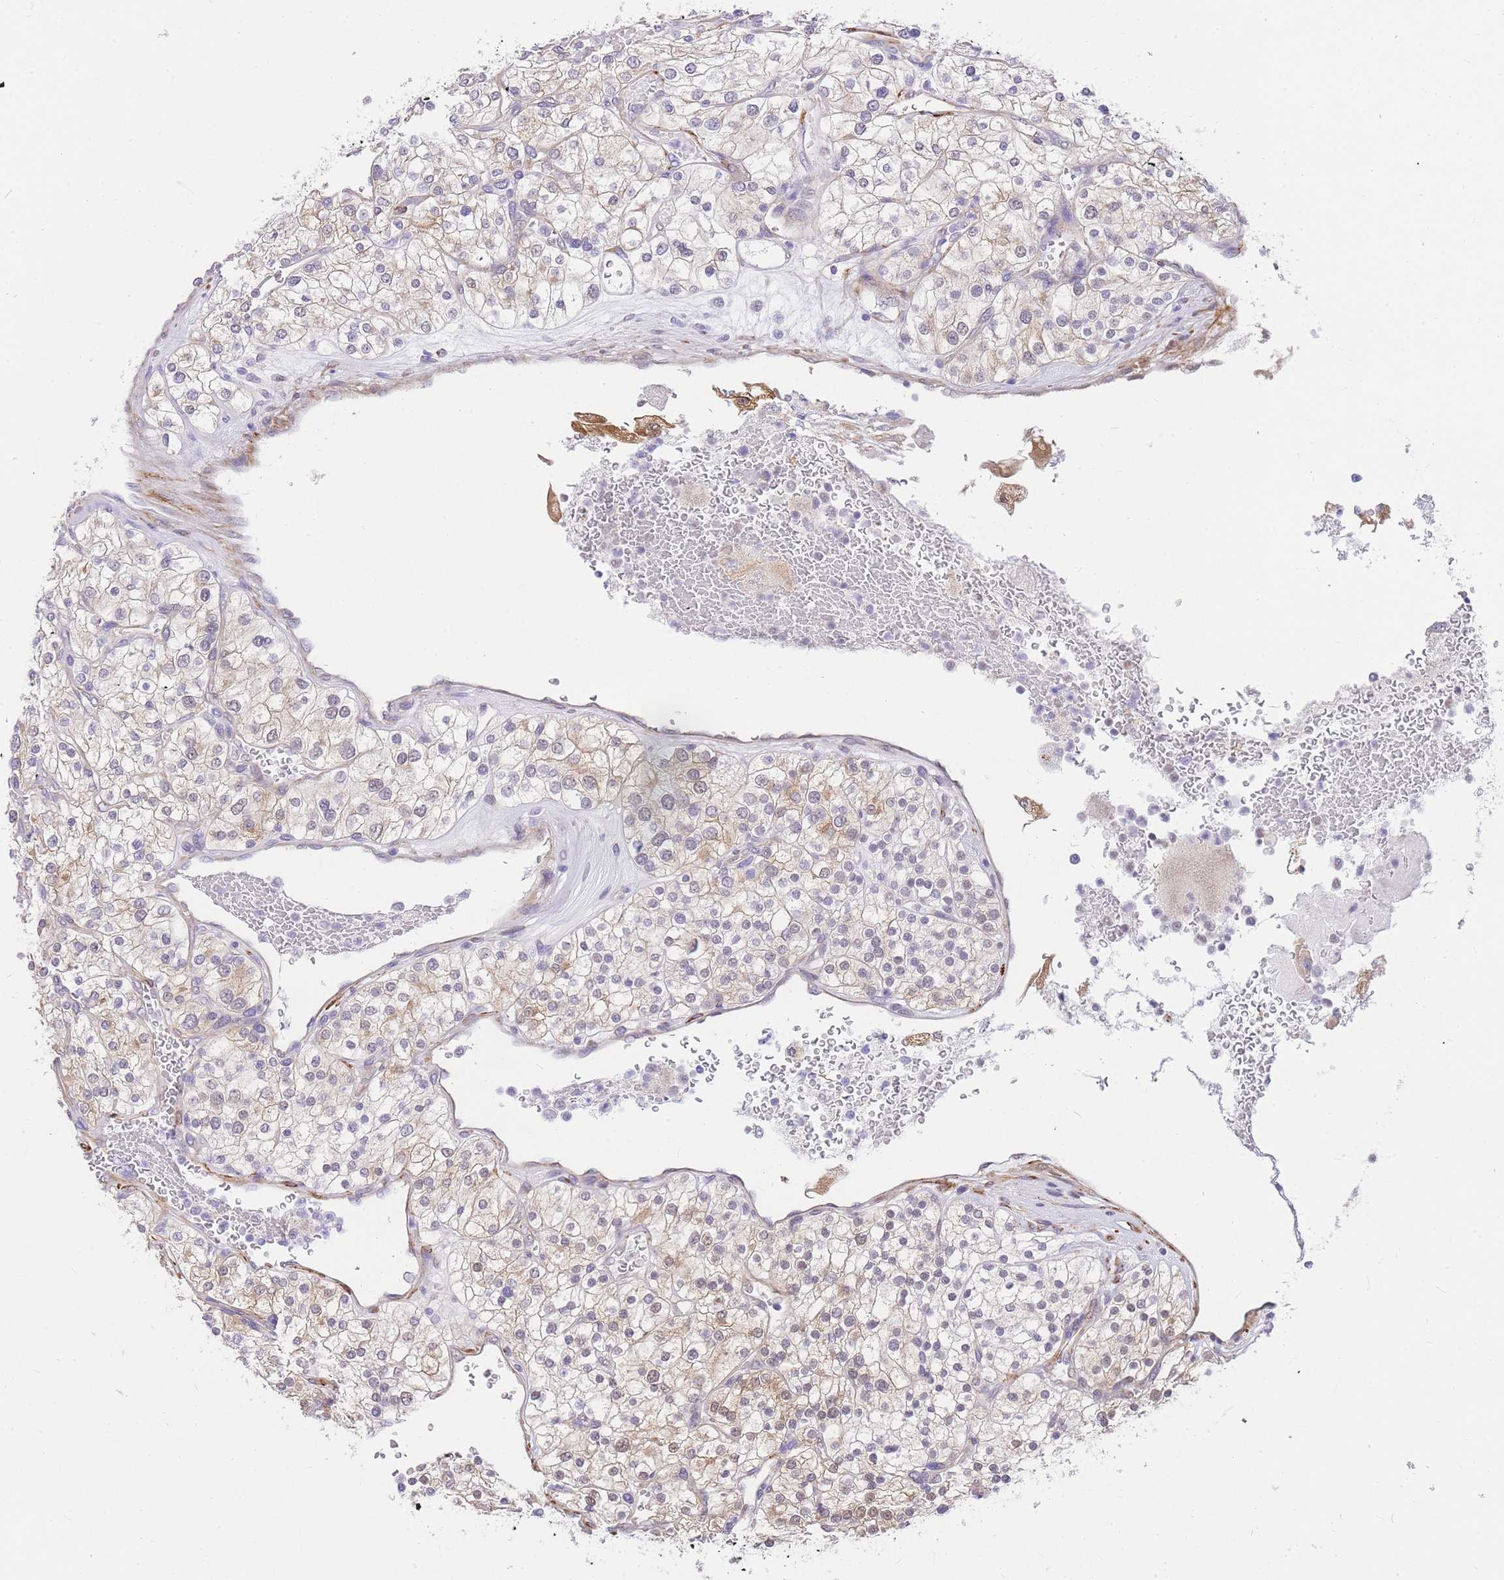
{"staining": {"intensity": "weak", "quantity": "<25%", "location": "cytoplasmic/membranous,nuclear"}, "tissue": "renal cancer", "cell_type": "Tumor cells", "image_type": "cancer", "snomed": [{"axis": "morphology", "description": "Adenocarcinoma, NOS"}, {"axis": "topography", "description": "Kidney"}], "caption": "Immunohistochemistry micrograph of neoplastic tissue: renal cancer stained with DAB shows no significant protein staining in tumor cells.", "gene": "S100PBP", "patient": {"sex": "male", "age": 80}}